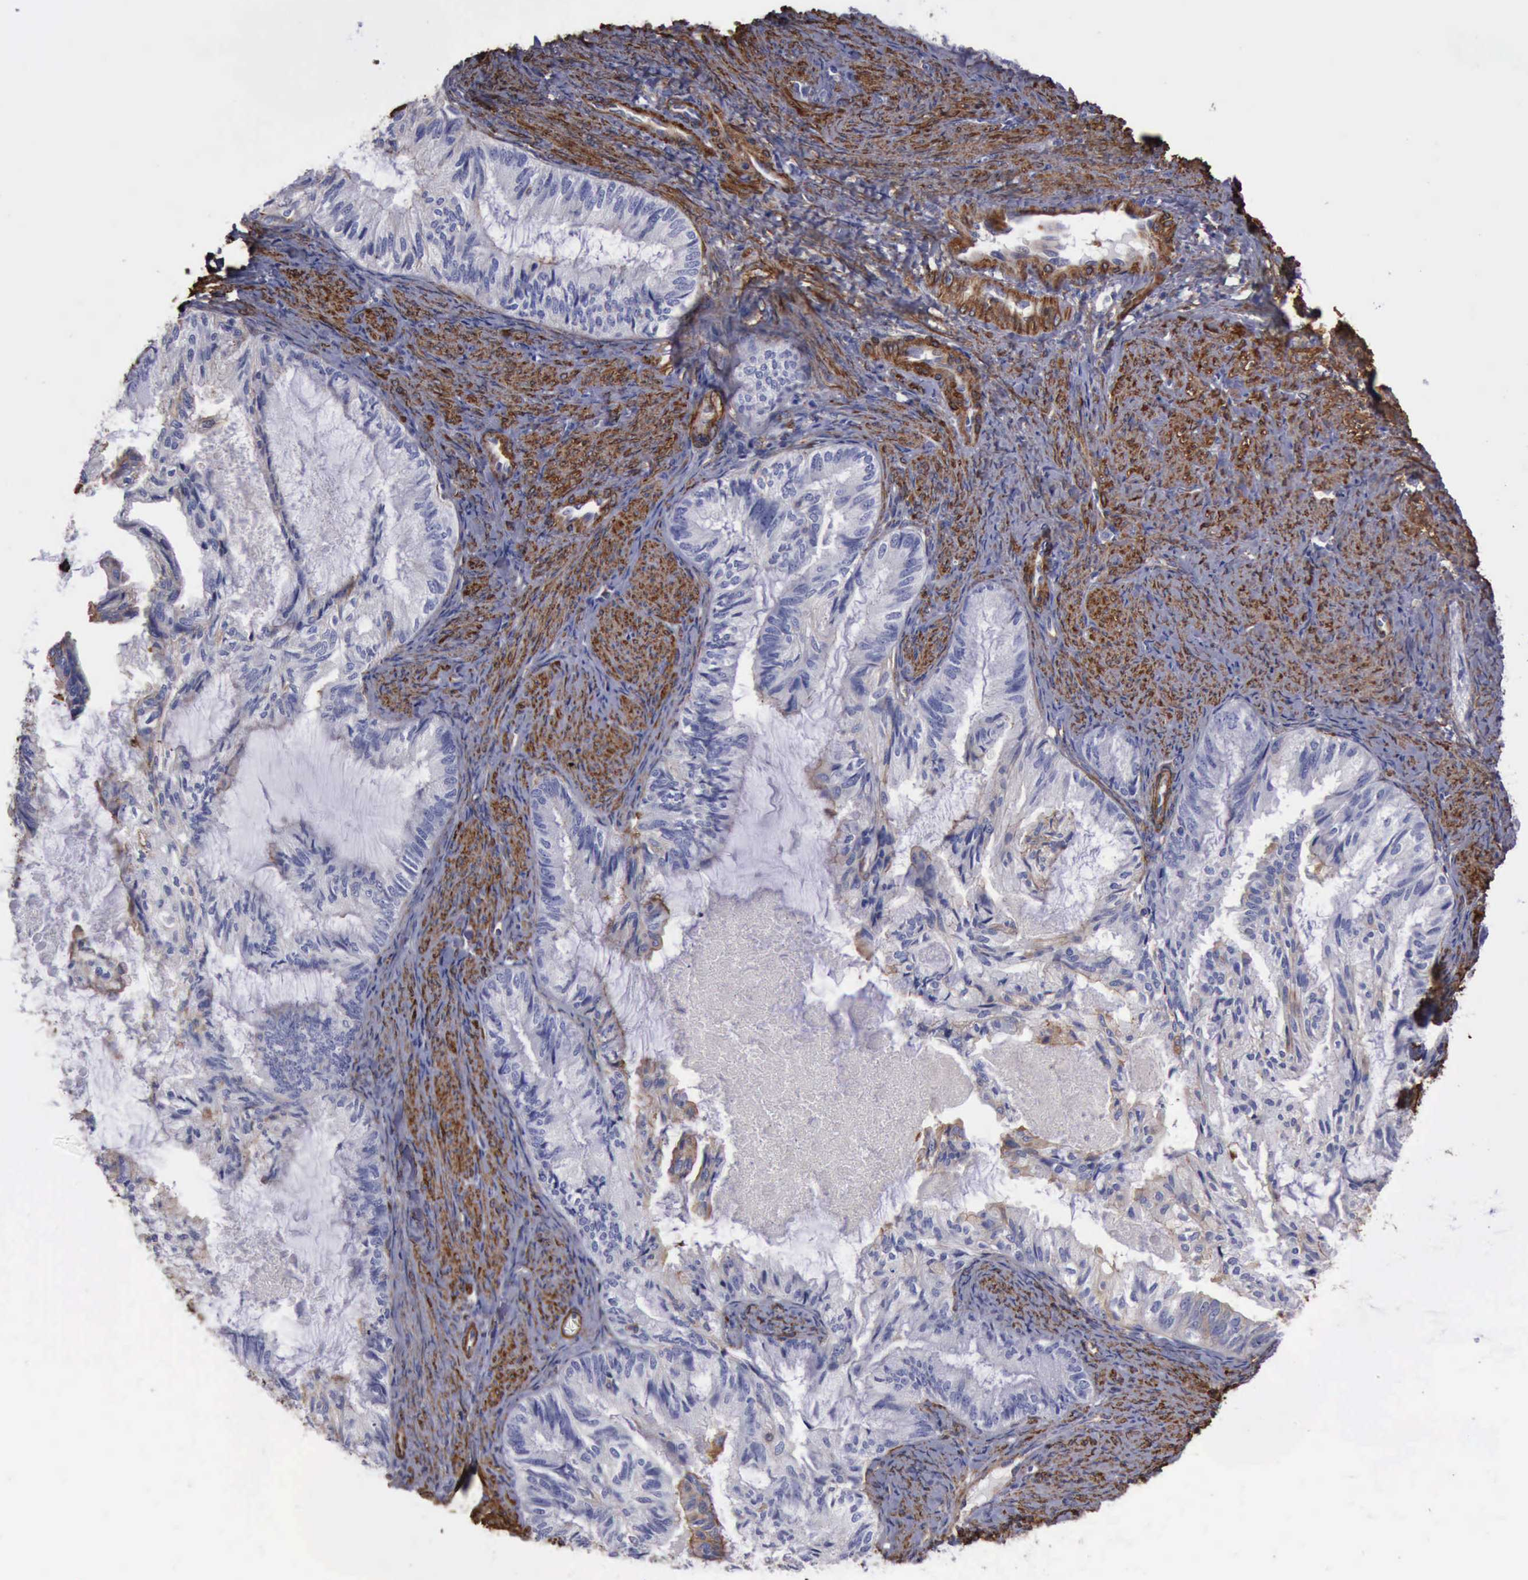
{"staining": {"intensity": "weak", "quantity": "25%-75%", "location": "cytoplasmic/membranous"}, "tissue": "endometrial cancer", "cell_type": "Tumor cells", "image_type": "cancer", "snomed": [{"axis": "morphology", "description": "Adenocarcinoma, NOS"}, {"axis": "topography", "description": "Endometrium"}], "caption": "The image shows immunohistochemical staining of endometrial cancer. There is weak cytoplasmic/membranous positivity is seen in about 25%-75% of tumor cells. (Stains: DAB in brown, nuclei in blue, Microscopy: brightfield microscopy at high magnification).", "gene": "FLNA", "patient": {"sex": "female", "age": 86}}